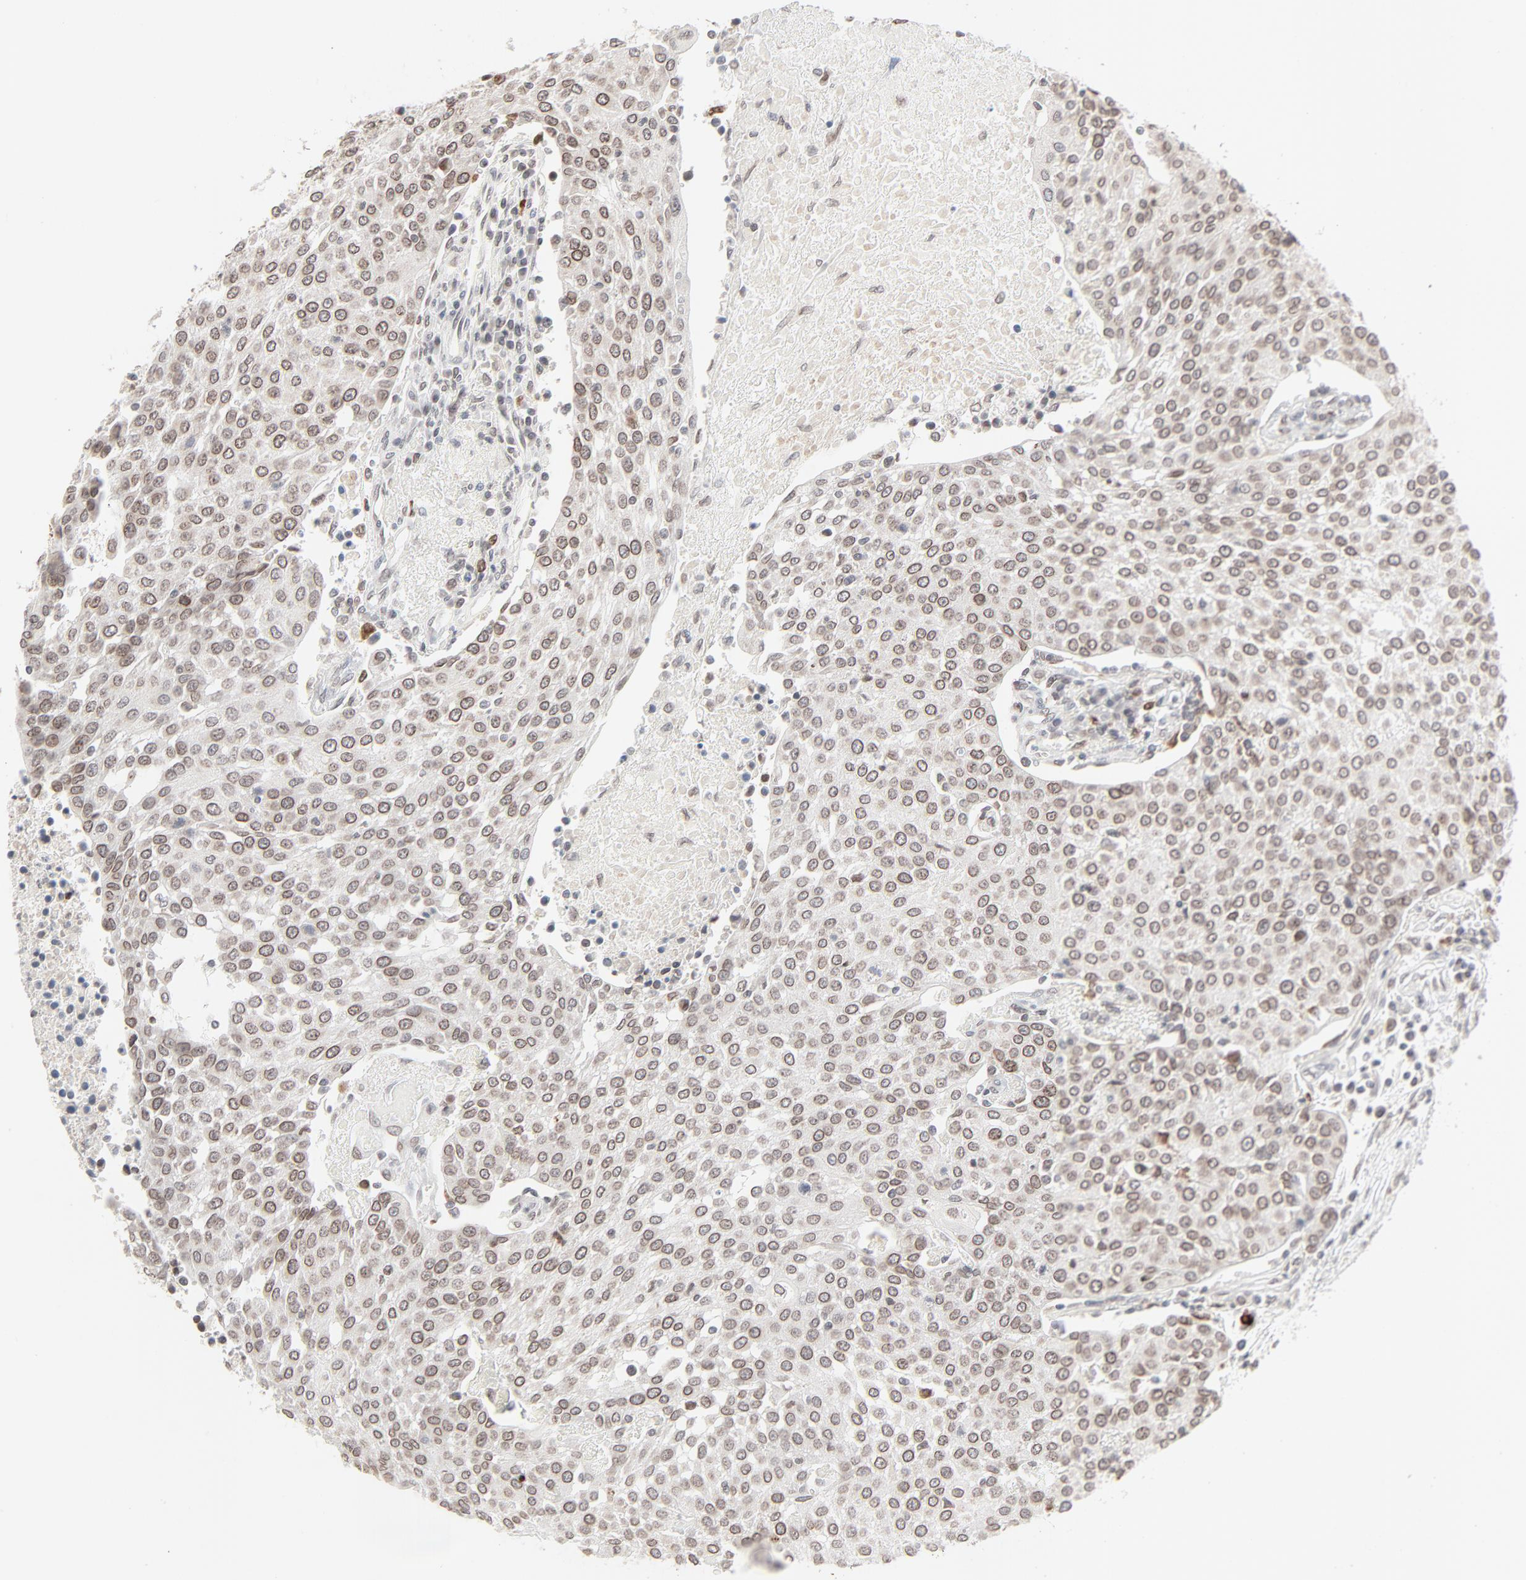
{"staining": {"intensity": "moderate", "quantity": ">75%", "location": "cytoplasmic/membranous,nuclear"}, "tissue": "urothelial cancer", "cell_type": "Tumor cells", "image_type": "cancer", "snomed": [{"axis": "morphology", "description": "Urothelial carcinoma, High grade"}, {"axis": "topography", "description": "Urinary bladder"}], "caption": "A brown stain labels moderate cytoplasmic/membranous and nuclear expression of a protein in human urothelial carcinoma (high-grade) tumor cells. The protein of interest is stained brown, and the nuclei are stained in blue (DAB IHC with brightfield microscopy, high magnification).", "gene": "MAD1L1", "patient": {"sex": "female", "age": 85}}